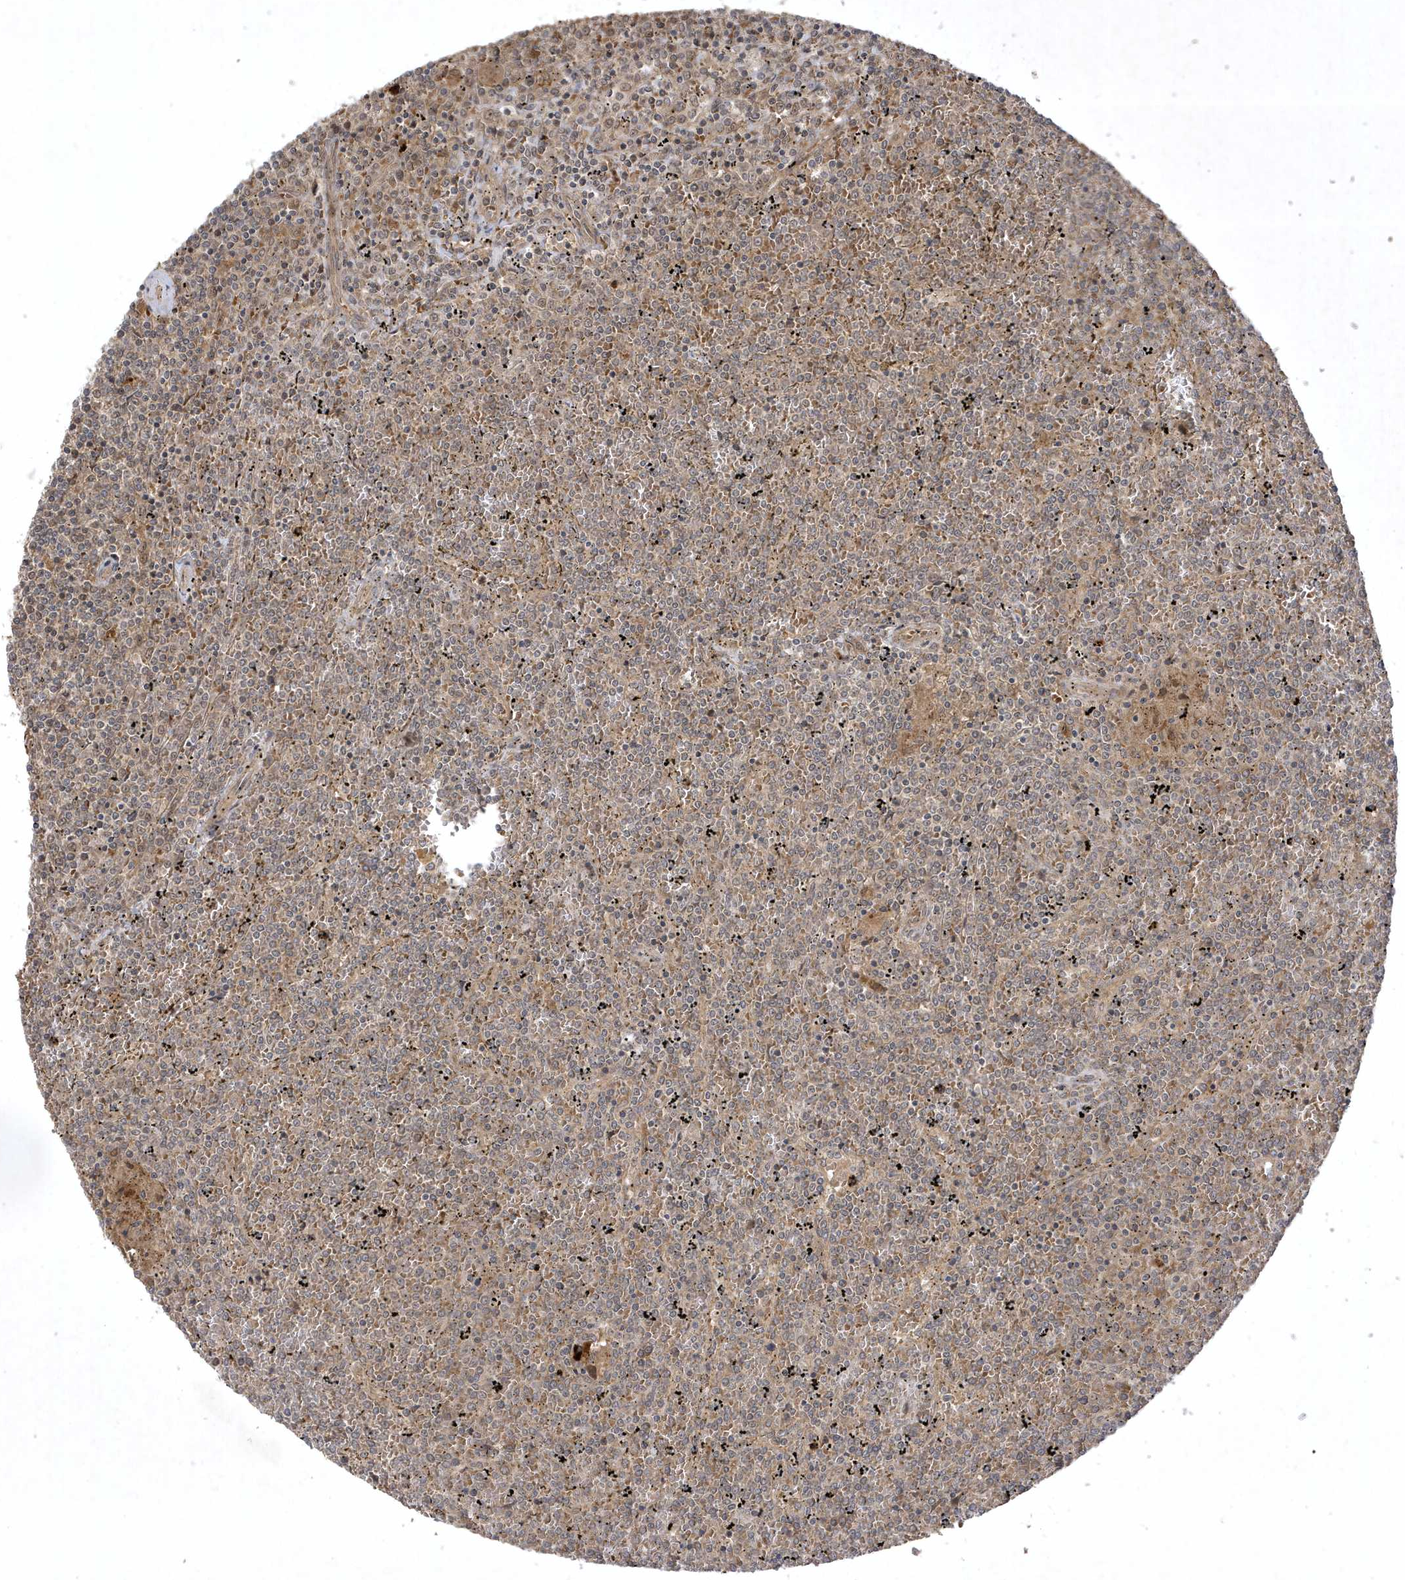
{"staining": {"intensity": "weak", "quantity": "<25%", "location": "cytoplasmic/membranous"}, "tissue": "lymphoma", "cell_type": "Tumor cells", "image_type": "cancer", "snomed": [{"axis": "morphology", "description": "Malignant lymphoma, non-Hodgkin's type, Low grade"}, {"axis": "topography", "description": "Spleen"}], "caption": "This is an immunohistochemistry micrograph of lymphoma. There is no staining in tumor cells.", "gene": "FAM83C", "patient": {"sex": "female", "age": 19}}